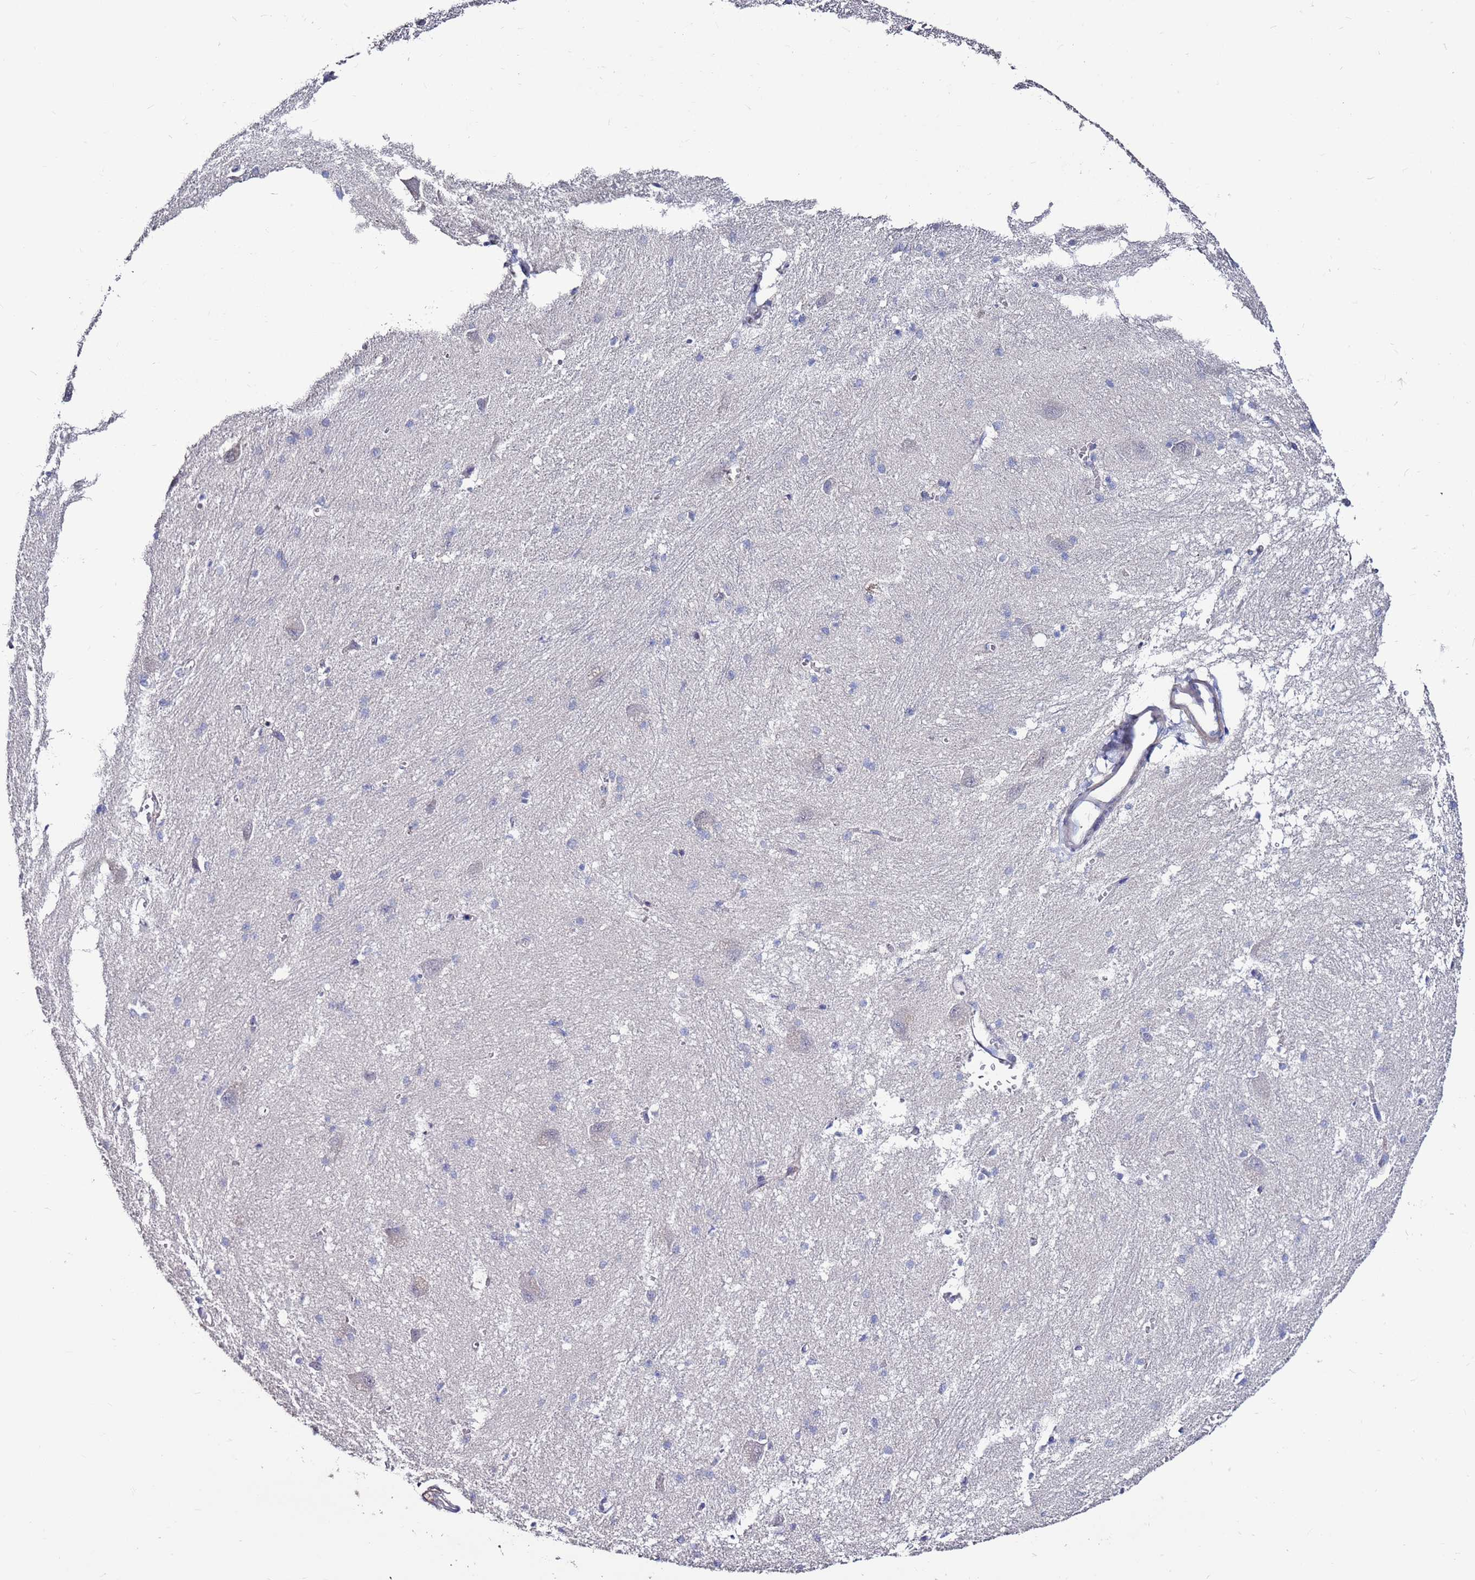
{"staining": {"intensity": "negative", "quantity": "none", "location": "none"}, "tissue": "caudate", "cell_type": "Glial cells", "image_type": "normal", "snomed": [{"axis": "morphology", "description": "Normal tissue, NOS"}, {"axis": "topography", "description": "Lateral ventricle wall"}], "caption": "Immunohistochemistry image of normal caudate: caudate stained with DAB demonstrates no significant protein staining in glial cells. (Brightfield microscopy of DAB IHC at high magnification).", "gene": "KRTCAP3", "patient": {"sex": "male", "age": 37}}